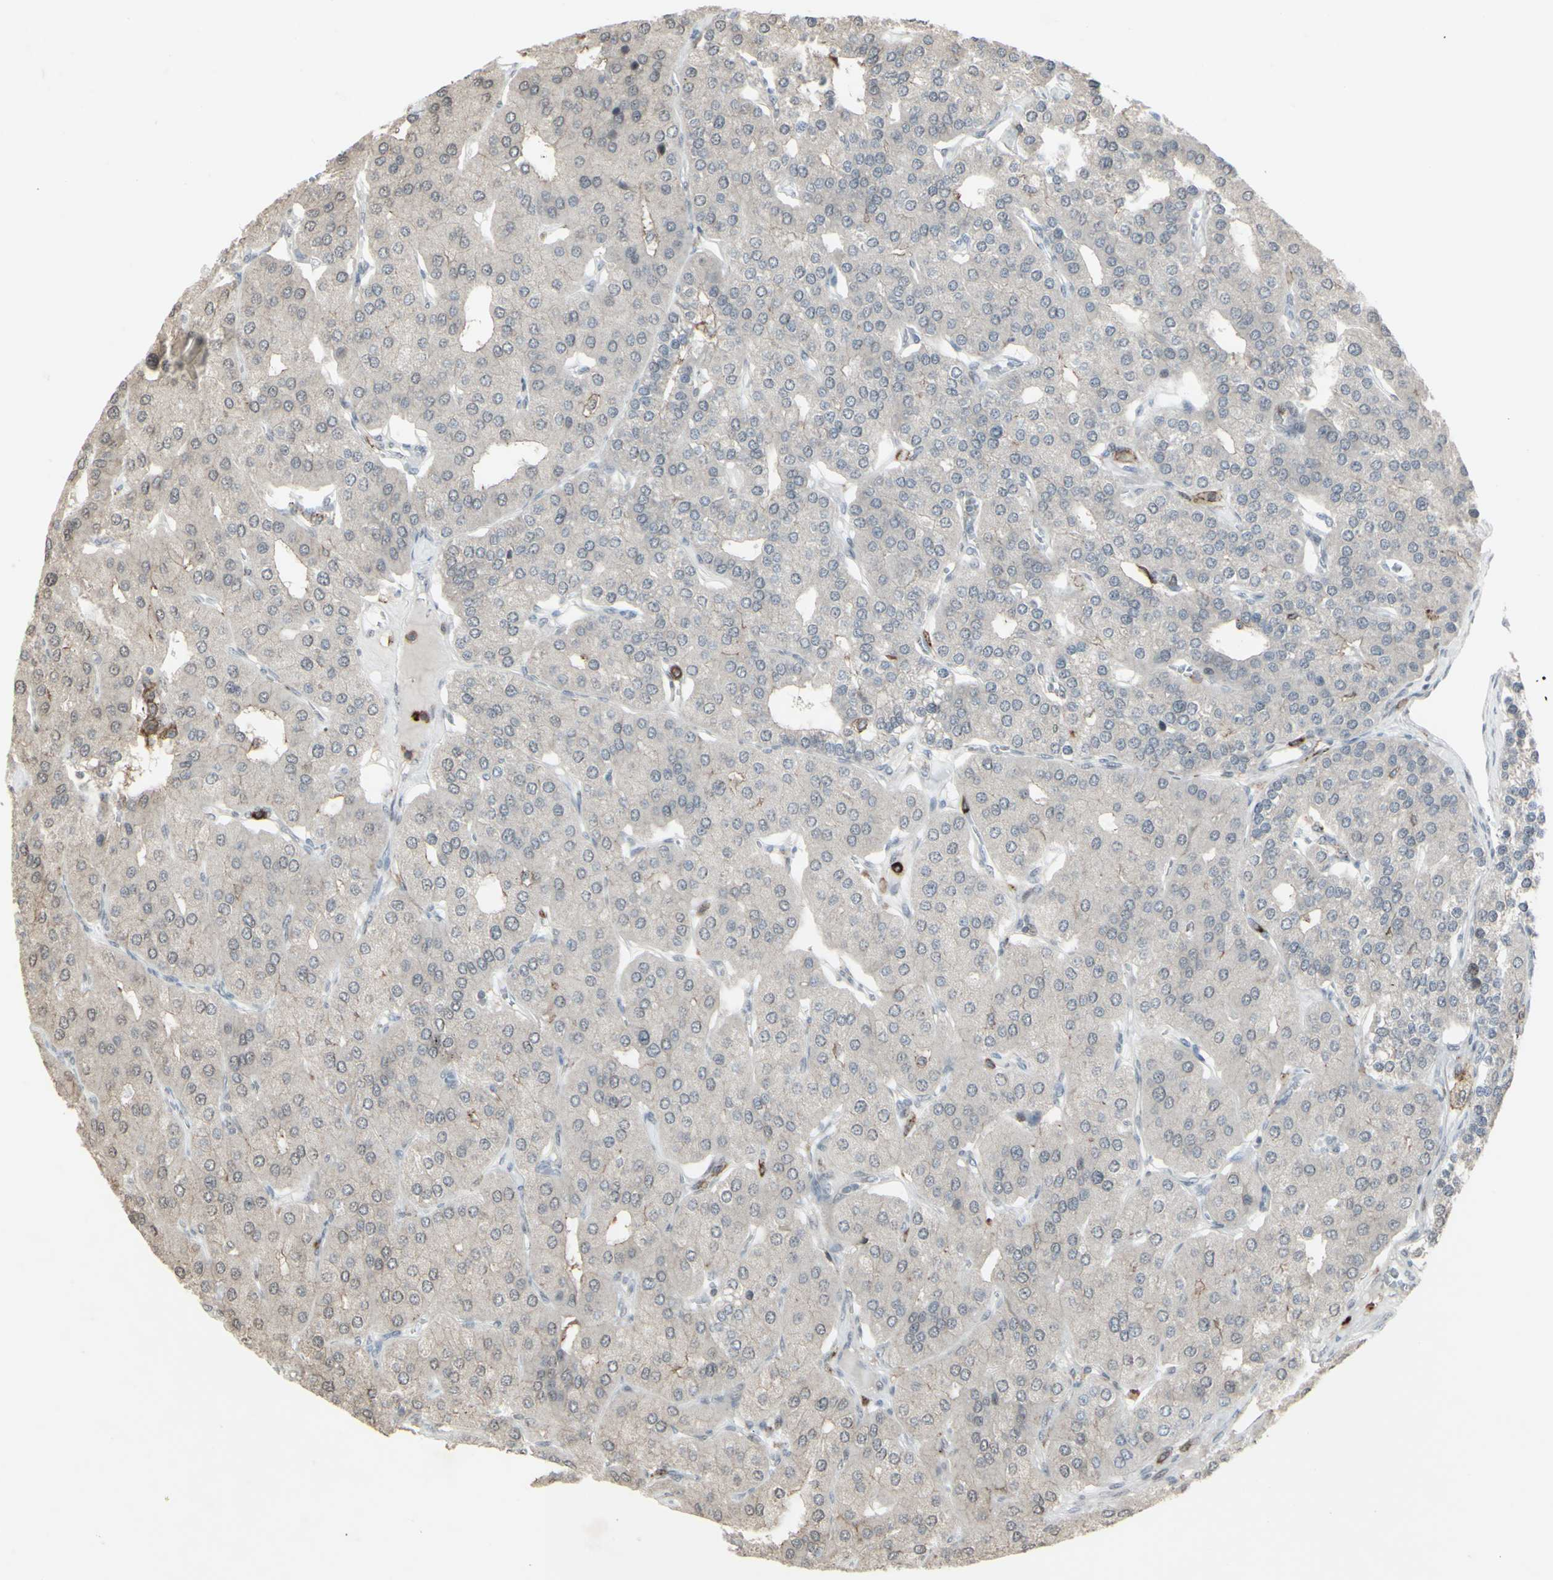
{"staining": {"intensity": "moderate", "quantity": "<25%", "location": "nuclear"}, "tissue": "parathyroid gland", "cell_type": "Glandular cells", "image_type": "normal", "snomed": [{"axis": "morphology", "description": "Normal tissue, NOS"}, {"axis": "morphology", "description": "Adenoma, NOS"}, {"axis": "topography", "description": "Parathyroid gland"}], "caption": "Protein analysis of unremarkable parathyroid gland reveals moderate nuclear expression in approximately <25% of glandular cells.", "gene": "CD33", "patient": {"sex": "female", "age": 86}}